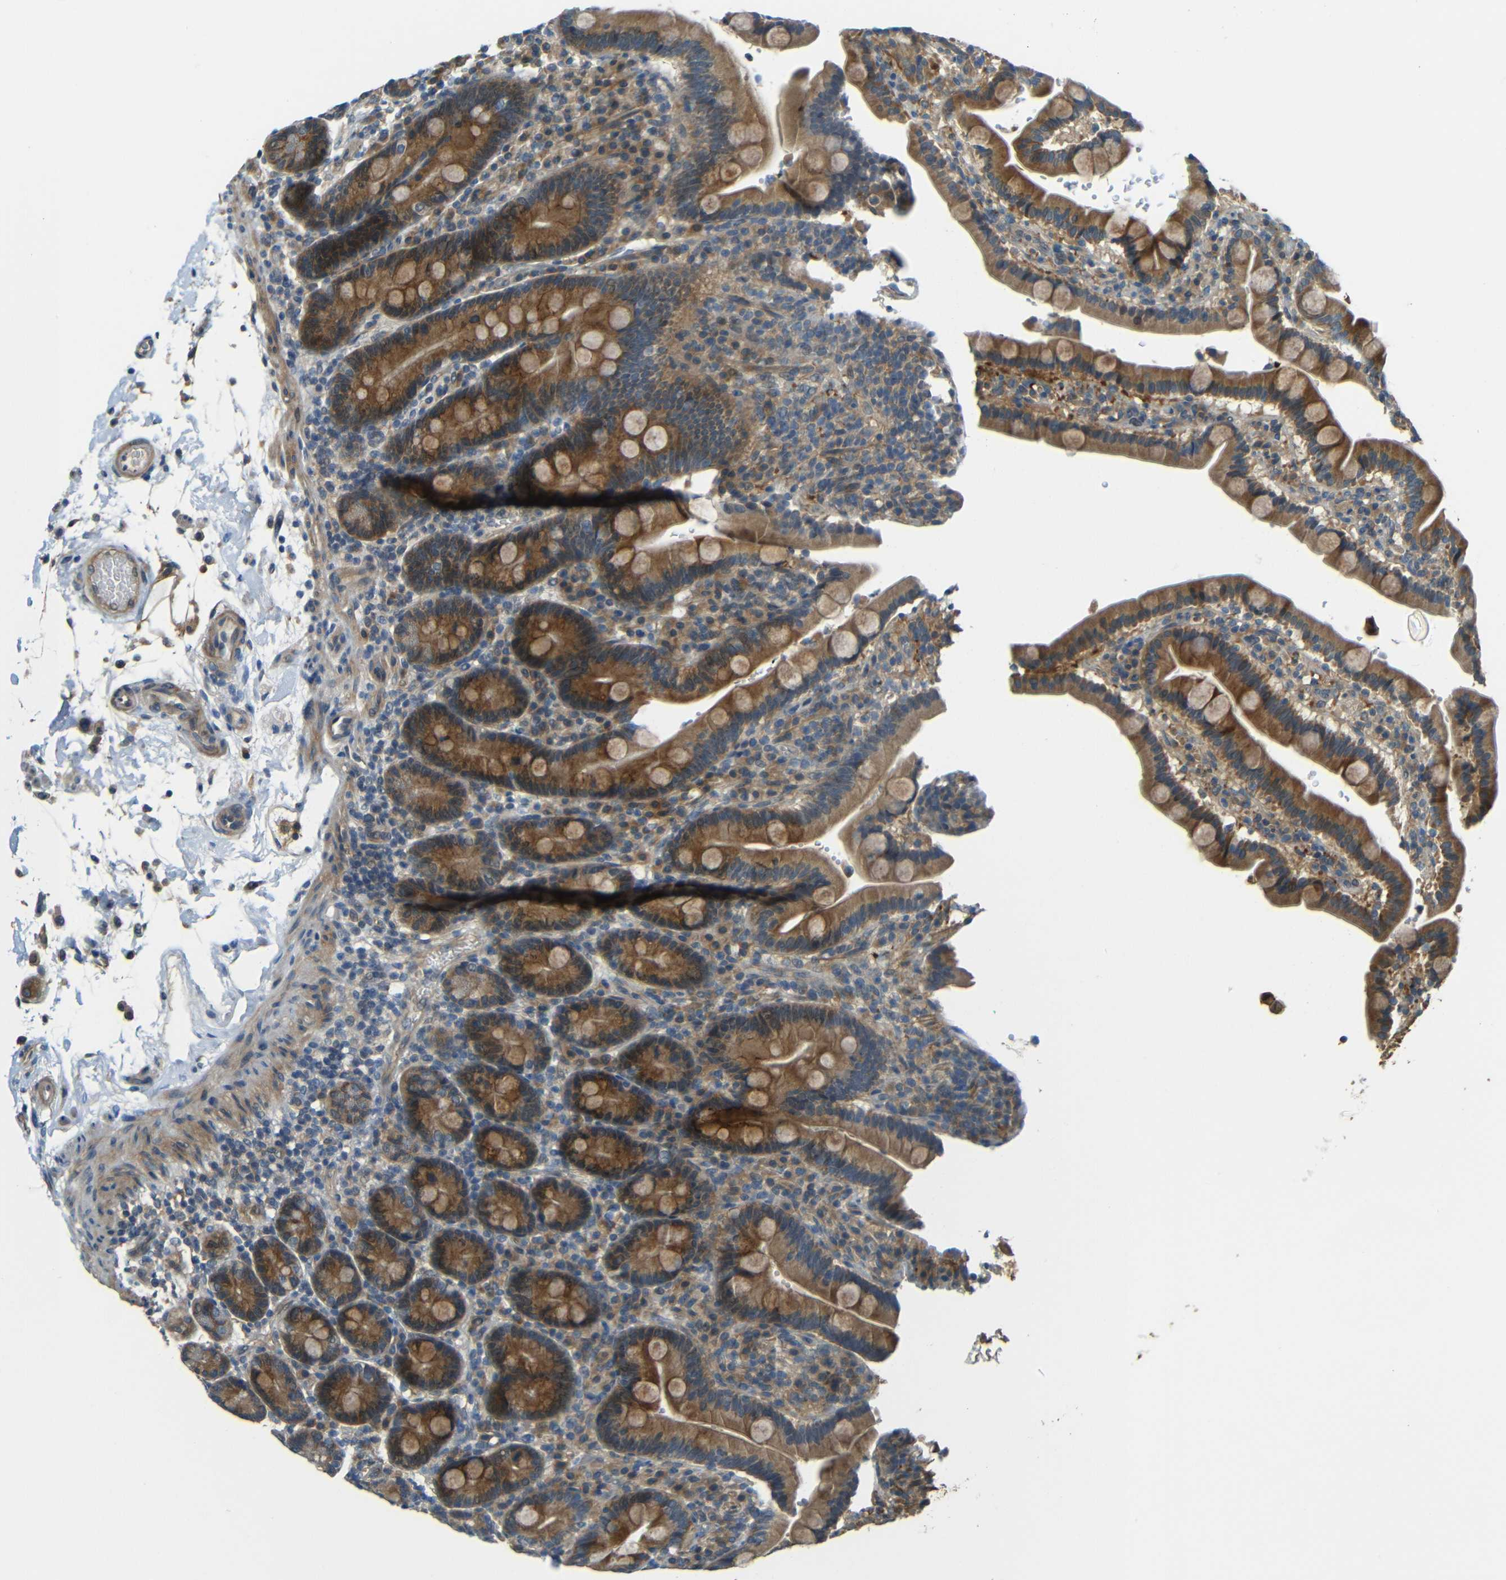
{"staining": {"intensity": "strong", "quantity": ">75%", "location": "cytoplasmic/membranous"}, "tissue": "duodenum", "cell_type": "Glandular cells", "image_type": "normal", "snomed": [{"axis": "morphology", "description": "Normal tissue, NOS"}, {"axis": "topography", "description": "Small intestine, NOS"}], "caption": "Approximately >75% of glandular cells in normal duodenum display strong cytoplasmic/membranous protein staining as visualized by brown immunohistochemical staining.", "gene": "FNDC3A", "patient": {"sex": "female", "age": 71}}